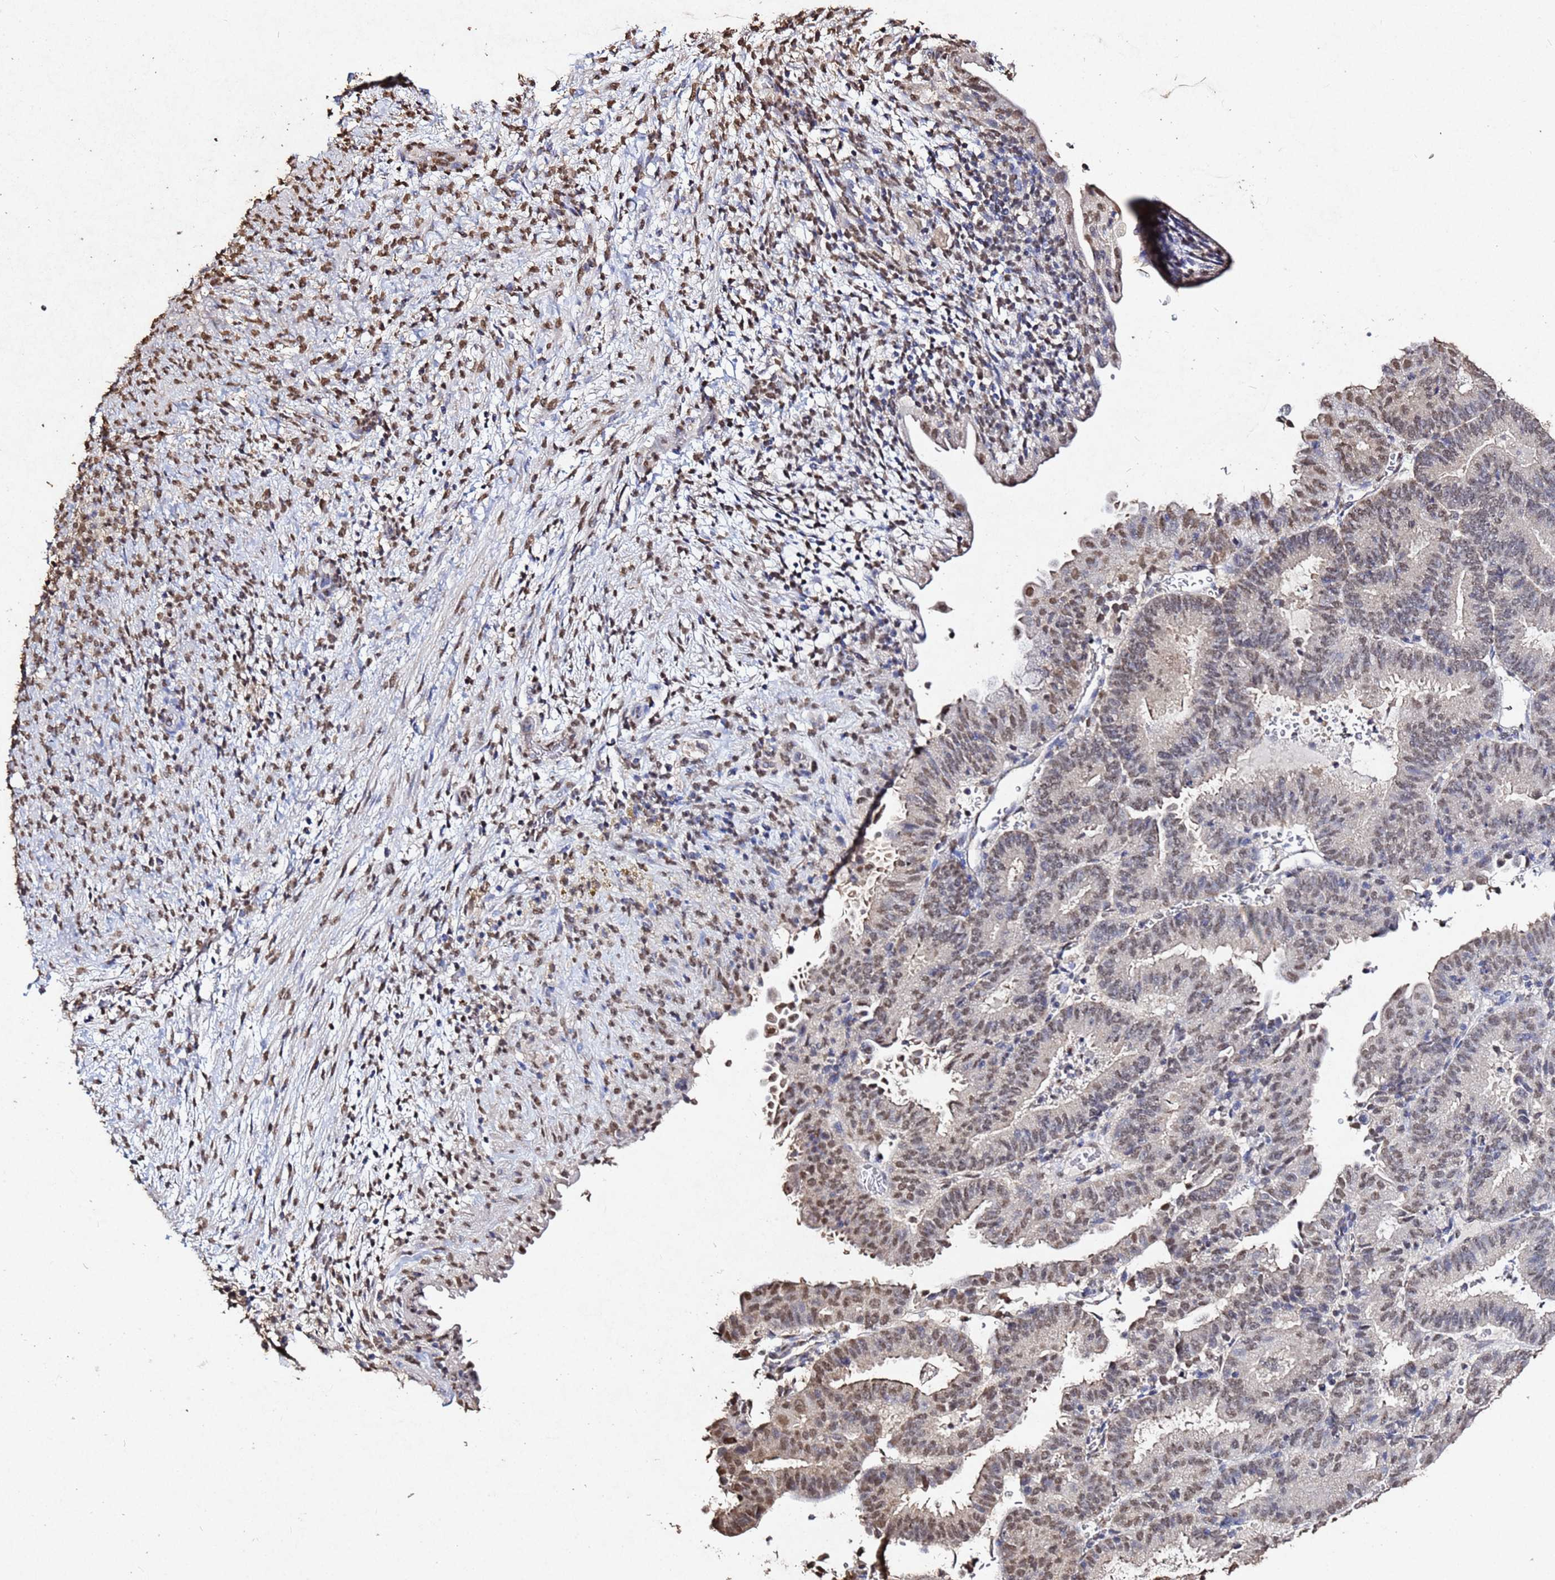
{"staining": {"intensity": "moderate", "quantity": ">75%", "location": "nuclear"}, "tissue": "endometrial cancer", "cell_type": "Tumor cells", "image_type": "cancer", "snomed": [{"axis": "morphology", "description": "Adenocarcinoma, NOS"}, {"axis": "topography", "description": "Endometrium"}], "caption": "Immunohistochemistry (DAB (3,3'-diaminobenzidine)) staining of human endometrial adenocarcinoma exhibits moderate nuclear protein positivity in about >75% of tumor cells.", "gene": "MYOCD", "patient": {"sex": "female", "age": 70}}